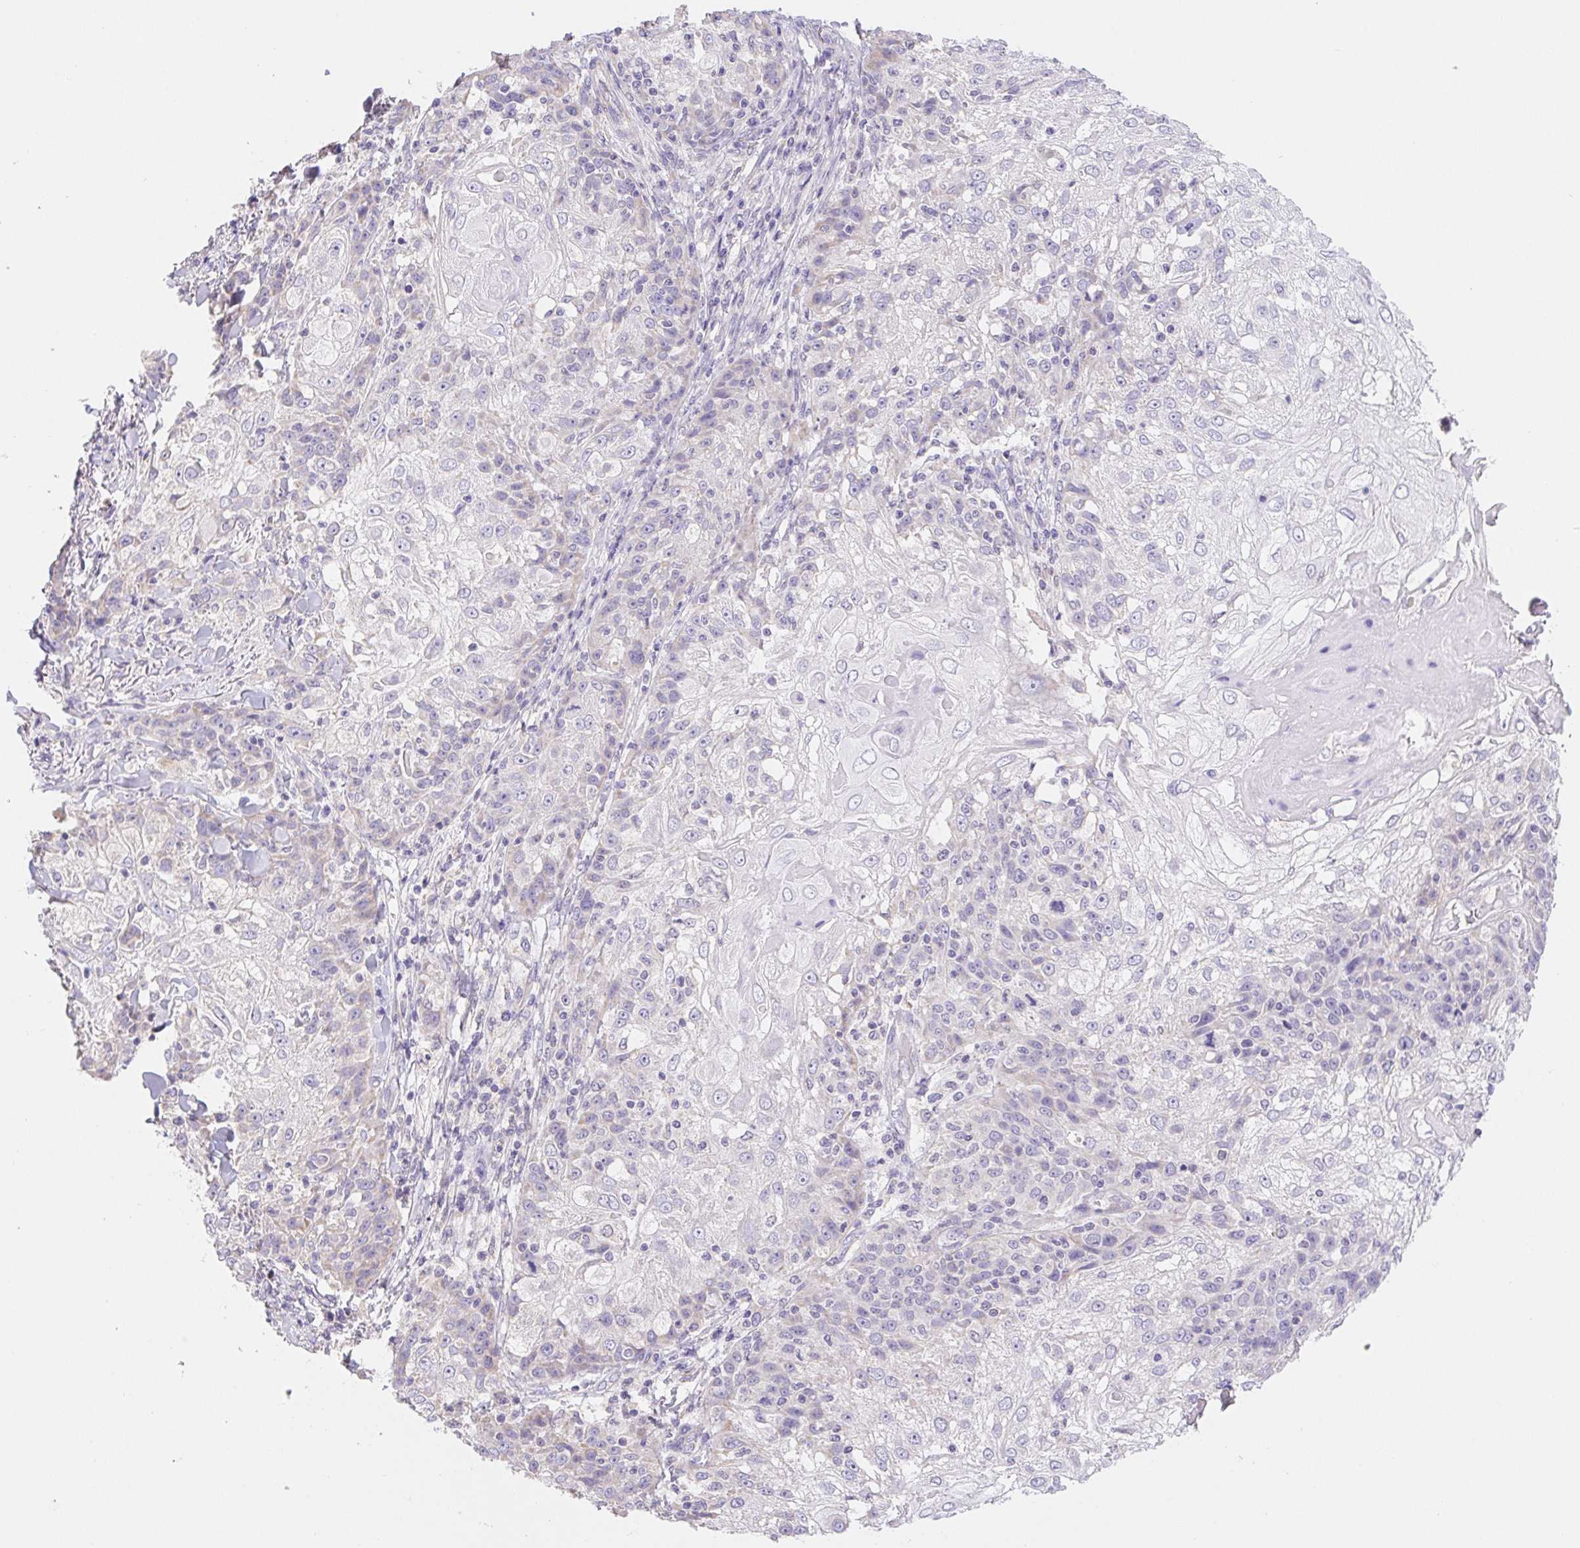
{"staining": {"intensity": "weak", "quantity": "<25%", "location": "cytoplasmic/membranous"}, "tissue": "skin cancer", "cell_type": "Tumor cells", "image_type": "cancer", "snomed": [{"axis": "morphology", "description": "Normal tissue, NOS"}, {"axis": "morphology", "description": "Squamous cell carcinoma, NOS"}, {"axis": "topography", "description": "Skin"}], "caption": "Skin squamous cell carcinoma stained for a protein using IHC shows no staining tumor cells.", "gene": "FKBP6", "patient": {"sex": "female", "age": 83}}